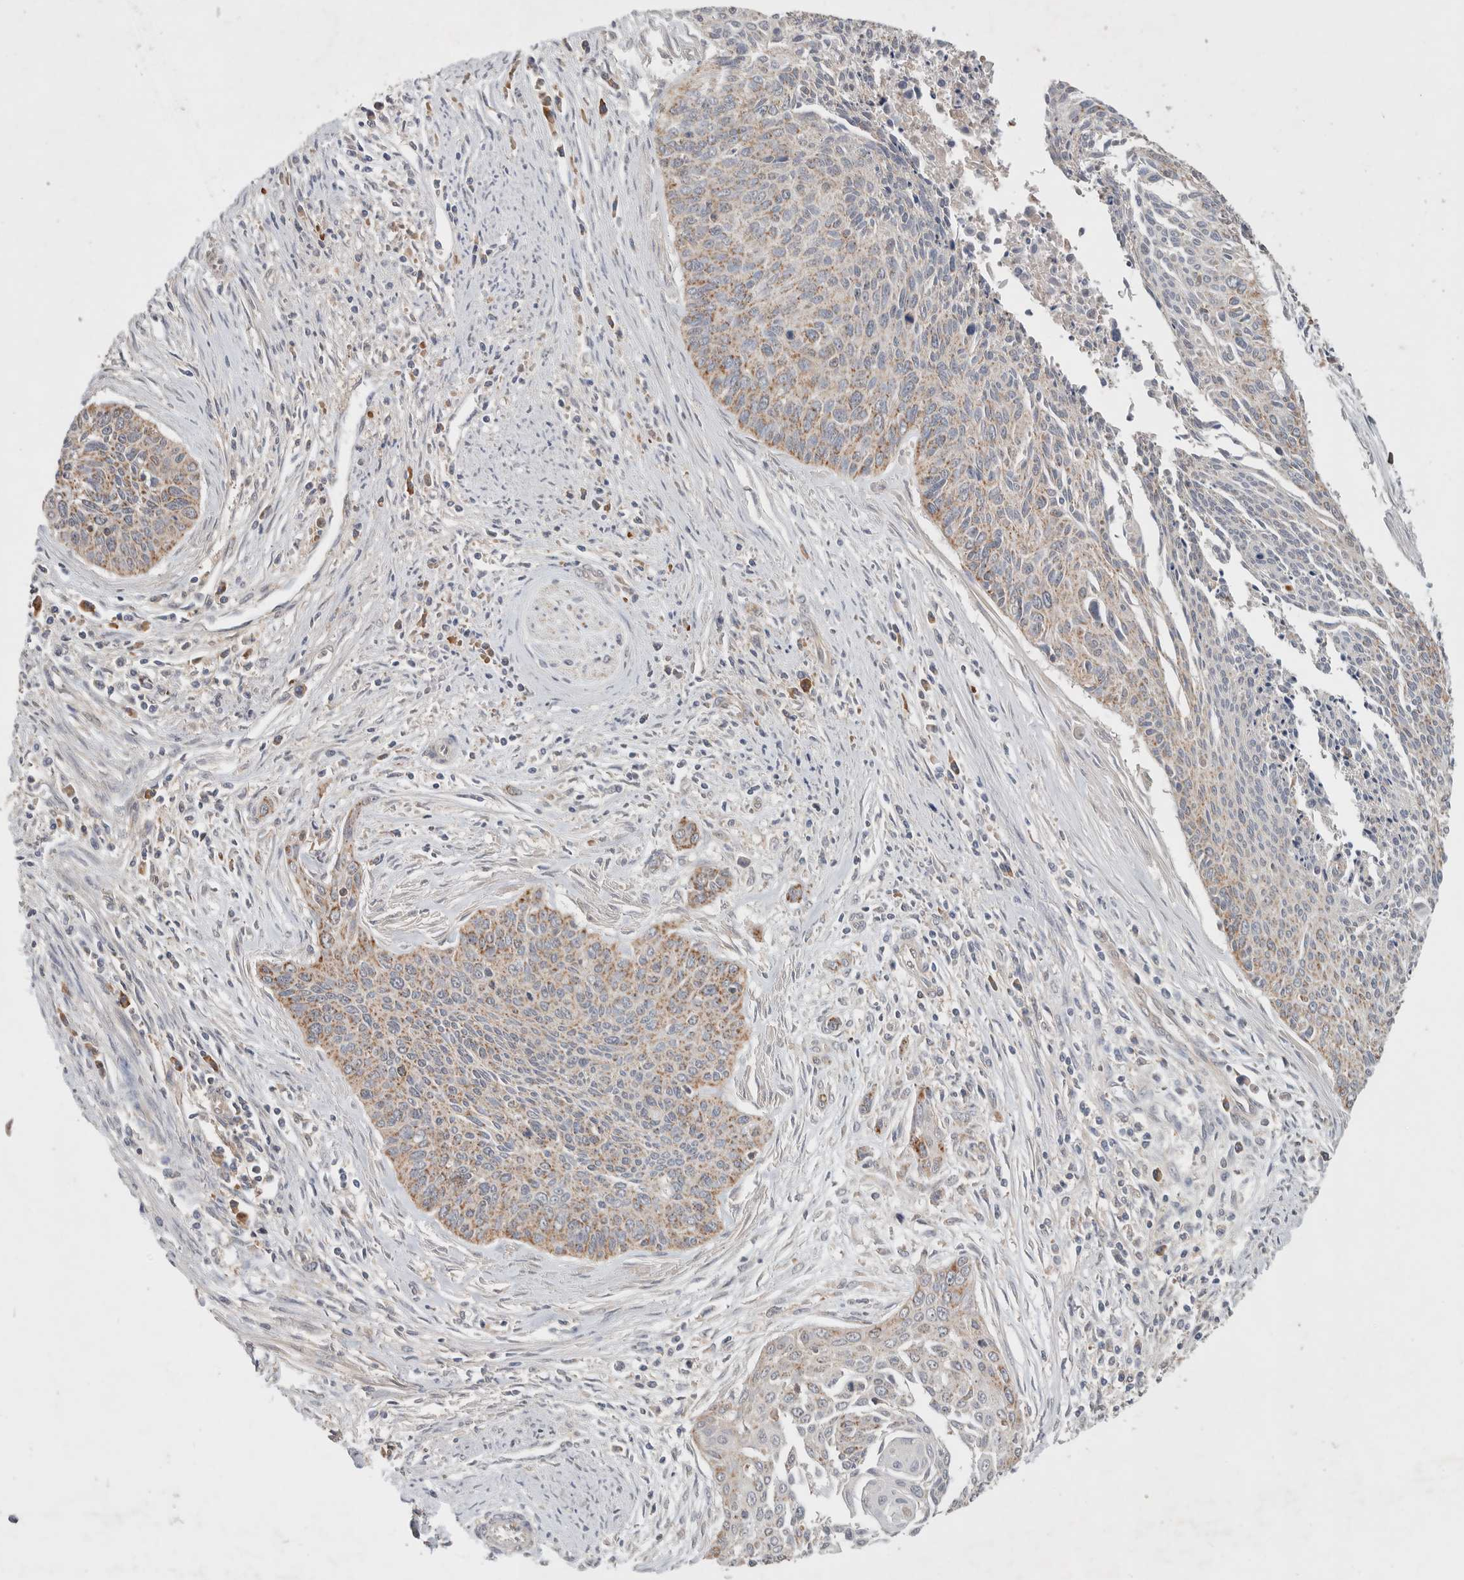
{"staining": {"intensity": "moderate", "quantity": "25%-75%", "location": "cytoplasmic/membranous"}, "tissue": "cervical cancer", "cell_type": "Tumor cells", "image_type": "cancer", "snomed": [{"axis": "morphology", "description": "Squamous cell carcinoma, NOS"}, {"axis": "topography", "description": "Cervix"}], "caption": "Immunohistochemistry micrograph of neoplastic tissue: human squamous cell carcinoma (cervical) stained using immunohistochemistry demonstrates medium levels of moderate protein expression localized specifically in the cytoplasmic/membranous of tumor cells, appearing as a cytoplasmic/membranous brown color.", "gene": "DEPTOR", "patient": {"sex": "female", "age": 55}}